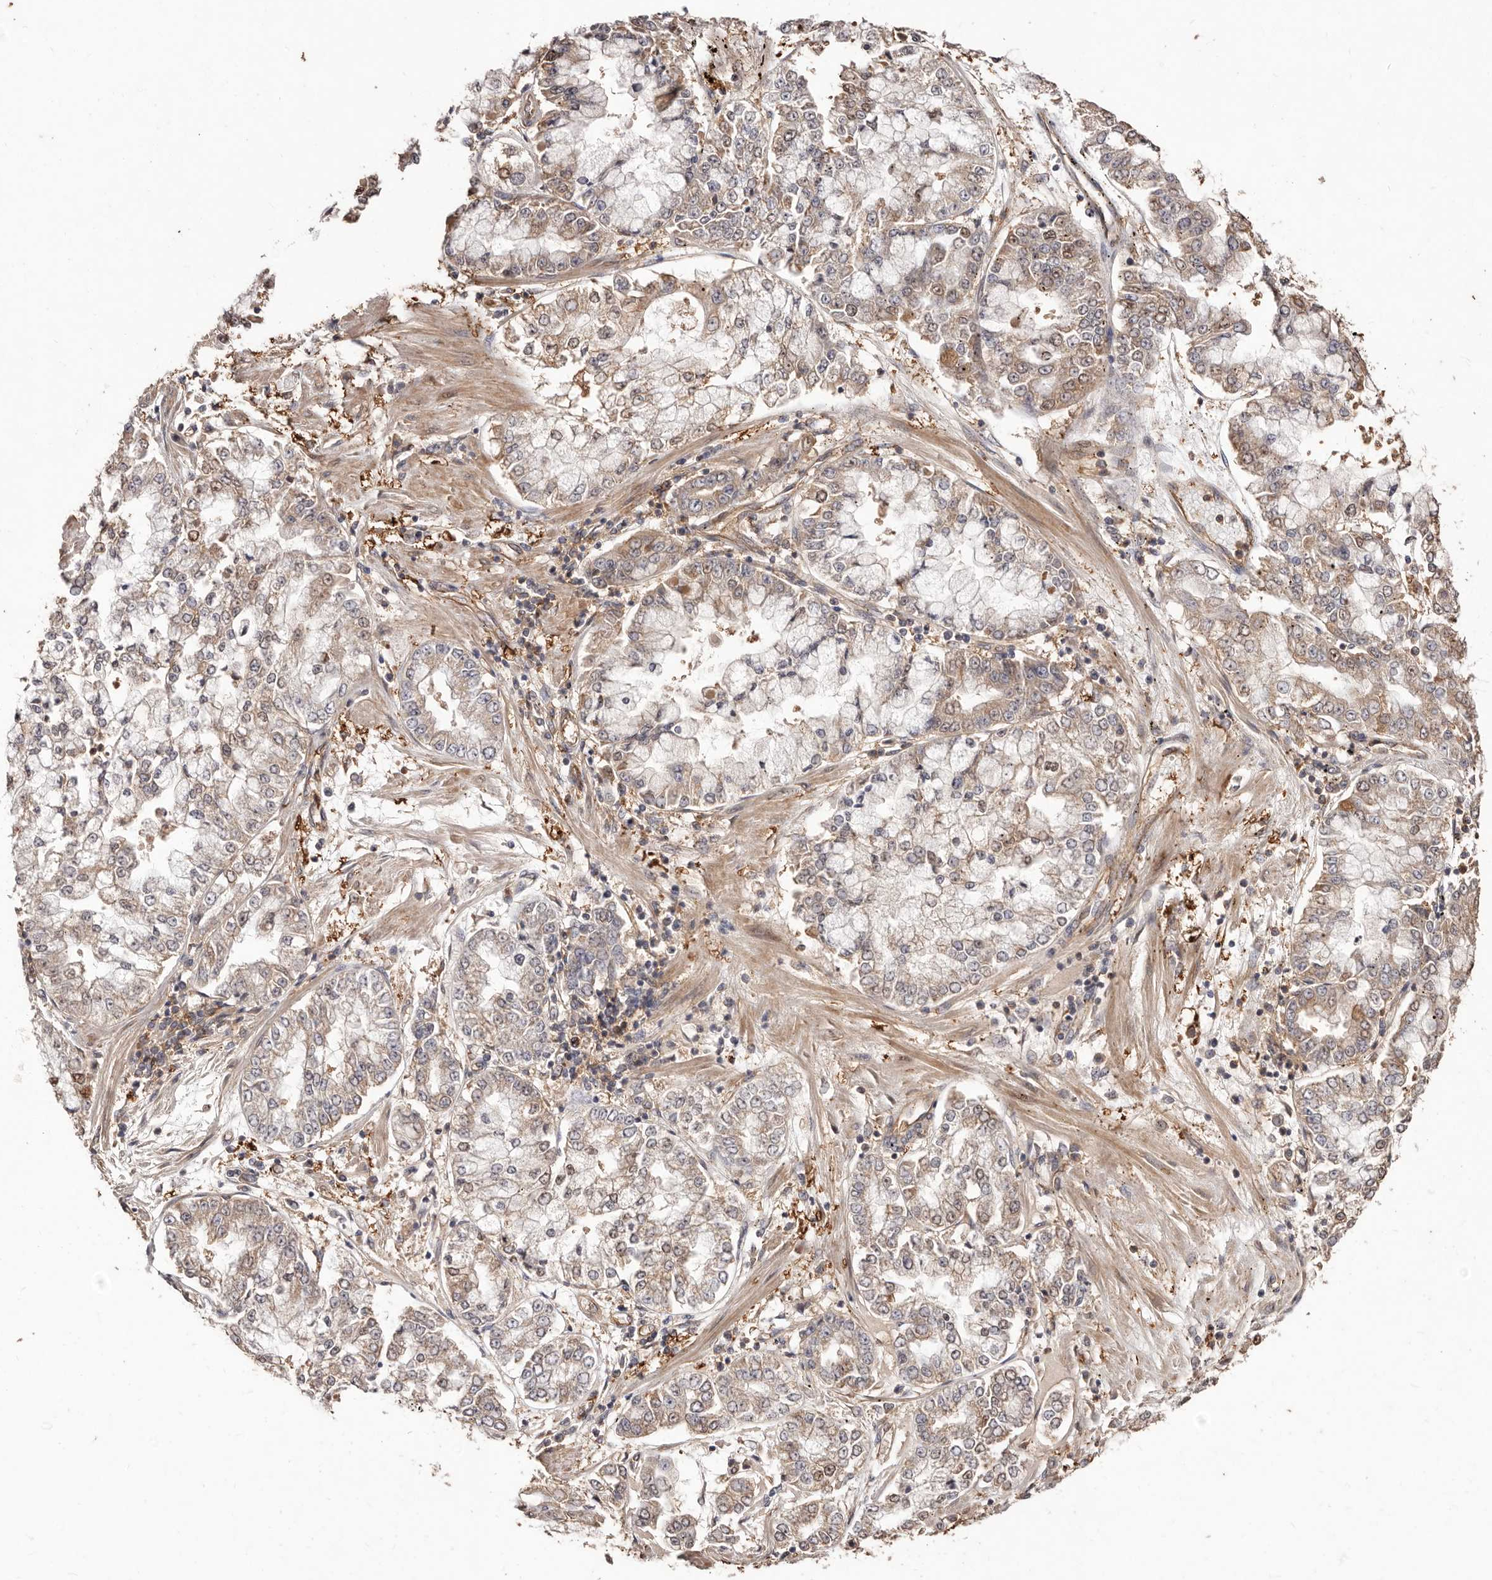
{"staining": {"intensity": "weak", "quantity": ">75%", "location": "cytoplasmic/membranous"}, "tissue": "stomach cancer", "cell_type": "Tumor cells", "image_type": "cancer", "snomed": [{"axis": "morphology", "description": "Adenocarcinoma, NOS"}, {"axis": "topography", "description": "Stomach"}], "caption": "IHC (DAB) staining of stomach cancer demonstrates weak cytoplasmic/membranous protein expression in about >75% of tumor cells.", "gene": "CCL14", "patient": {"sex": "male", "age": 76}}